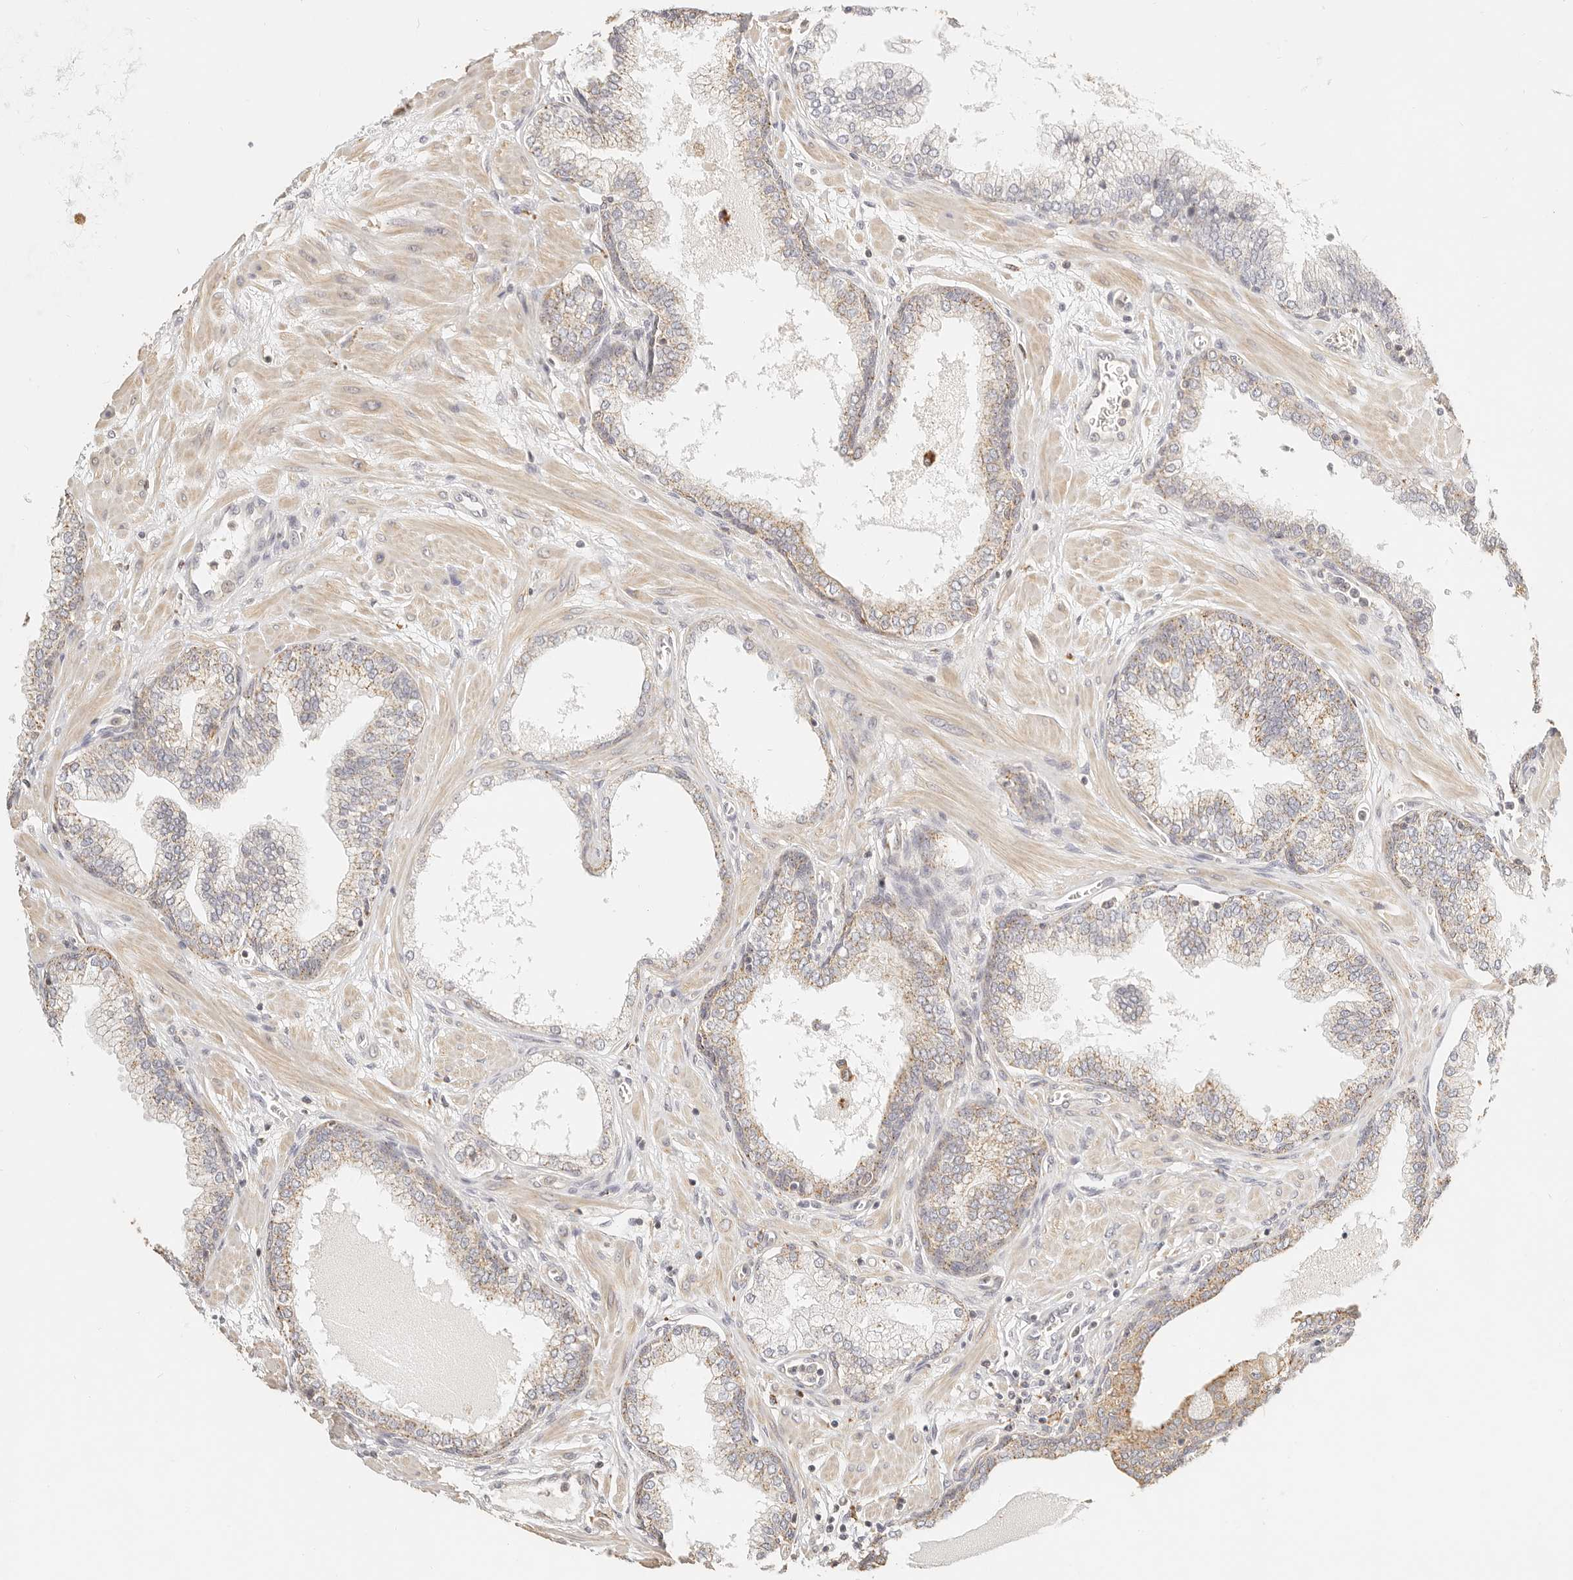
{"staining": {"intensity": "moderate", "quantity": "<25%", "location": "cytoplasmic/membranous"}, "tissue": "prostate", "cell_type": "Glandular cells", "image_type": "normal", "snomed": [{"axis": "morphology", "description": "Normal tissue, NOS"}, {"axis": "morphology", "description": "Urothelial carcinoma, Low grade"}, {"axis": "topography", "description": "Urinary bladder"}, {"axis": "topography", "description": "Prostate"}], "caption": "This histopathology image exhibits immunohistochemistry (IHC) staining of benign human prostate, with low moderate cytoplasmic/membranous expression in about <25% of glandular cells.", "gene": "CNMD", "patient": {"sex": "male", "age": 60}}